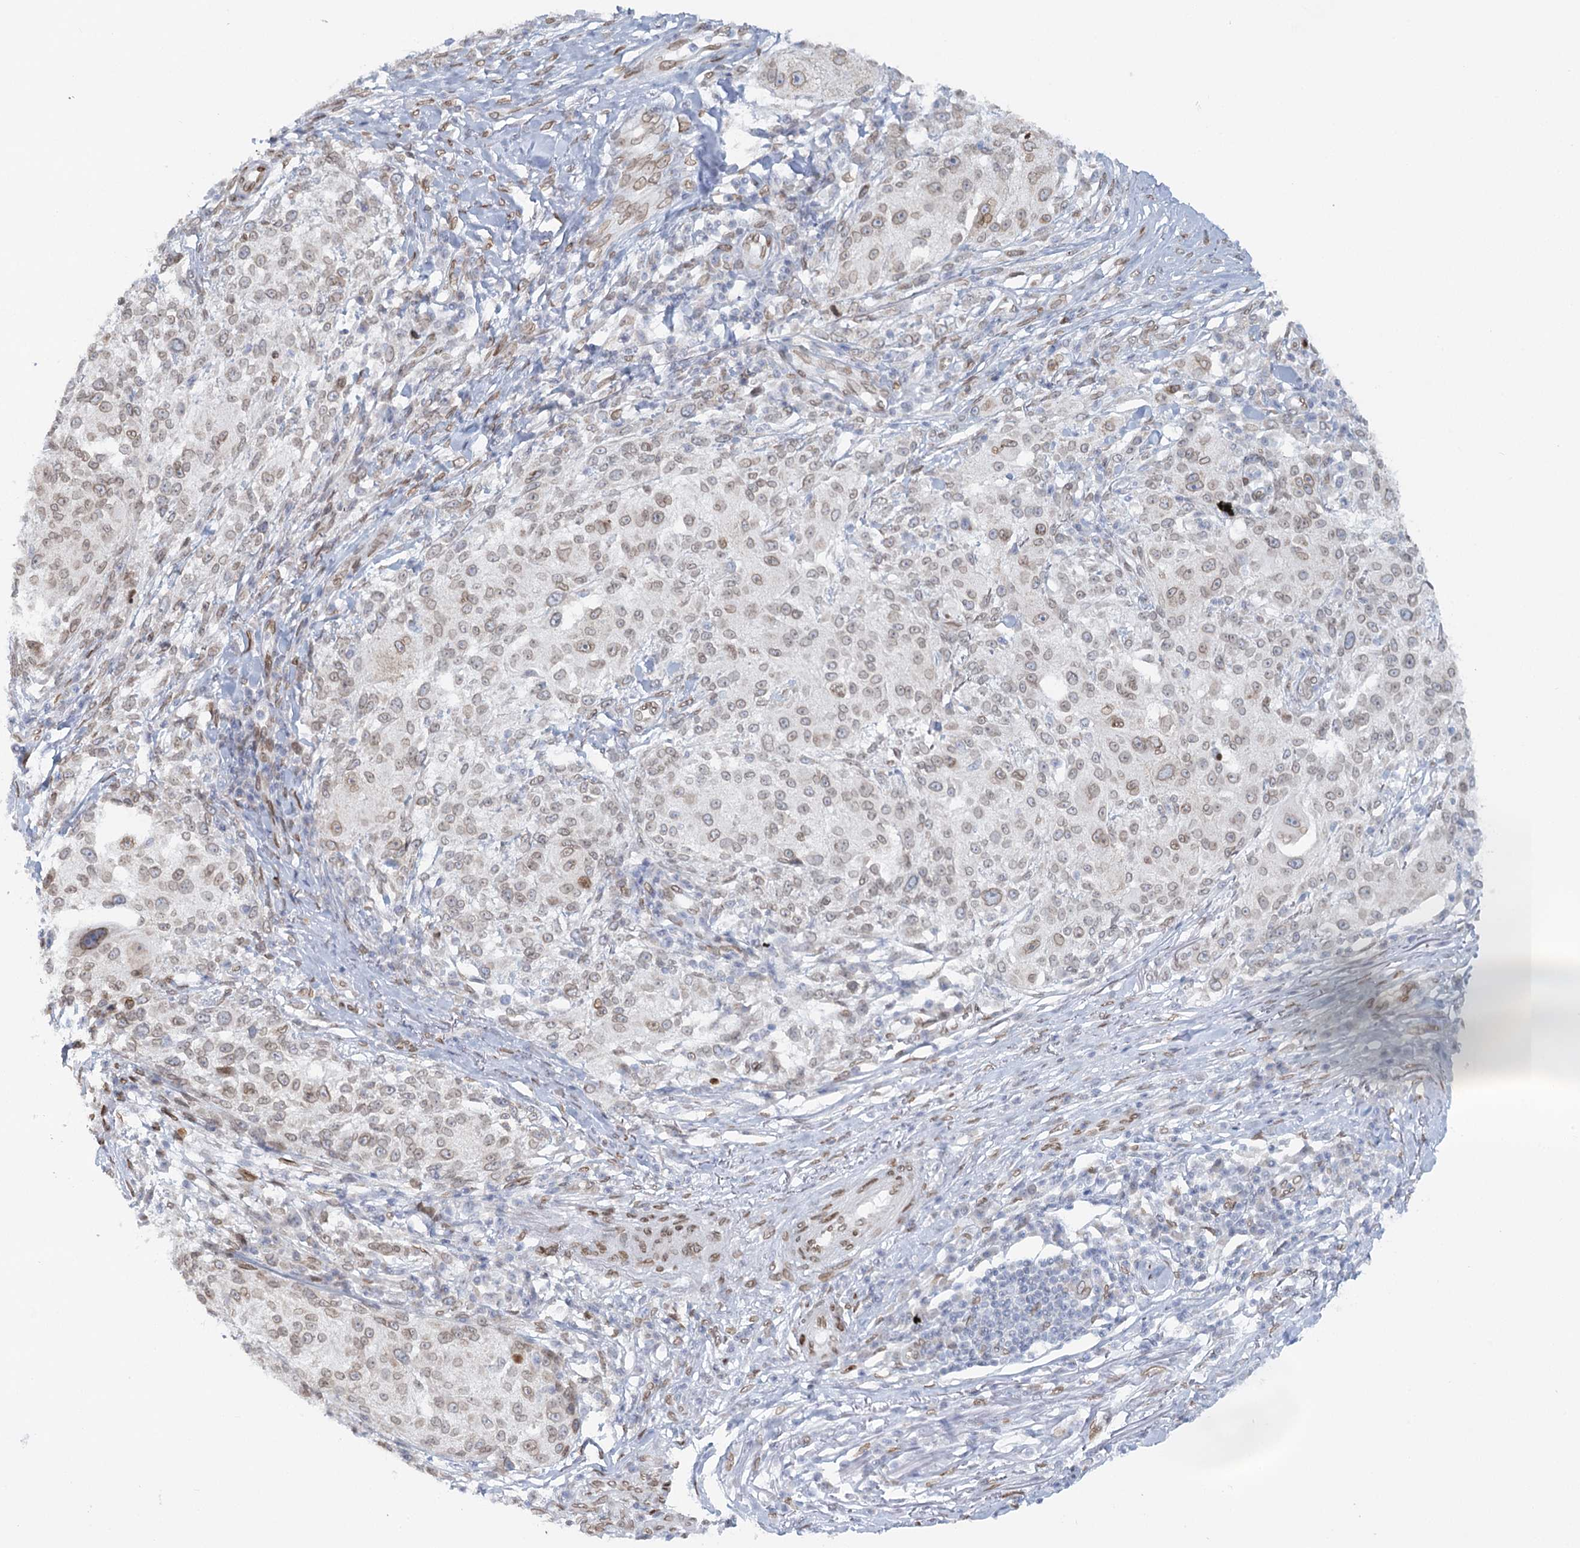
{"staining": {"intensity": "weak", "quantity": ">75%", "location": "cytoplasmic/membranous,nuclear"}, "tissue": "melanoma", "cell_type": "Tumor cells", "image_type": "cancer", "snomed": [{"axis": "morphology", "description": "Necrosis, NOS"}, {"axis": "morphology", "description": "Malignant melanoma, NOS"}, {"axis": "topography", "description": "Skin"}], "caption": "Brown immunohistochemical staining in malignant melanoma exhibits weak cytoplasmic/membranous and nuclear staining in about >75% of tumor cells.", "gene": "VWA5A", "patient": {"sex": "female", "age": 87}}